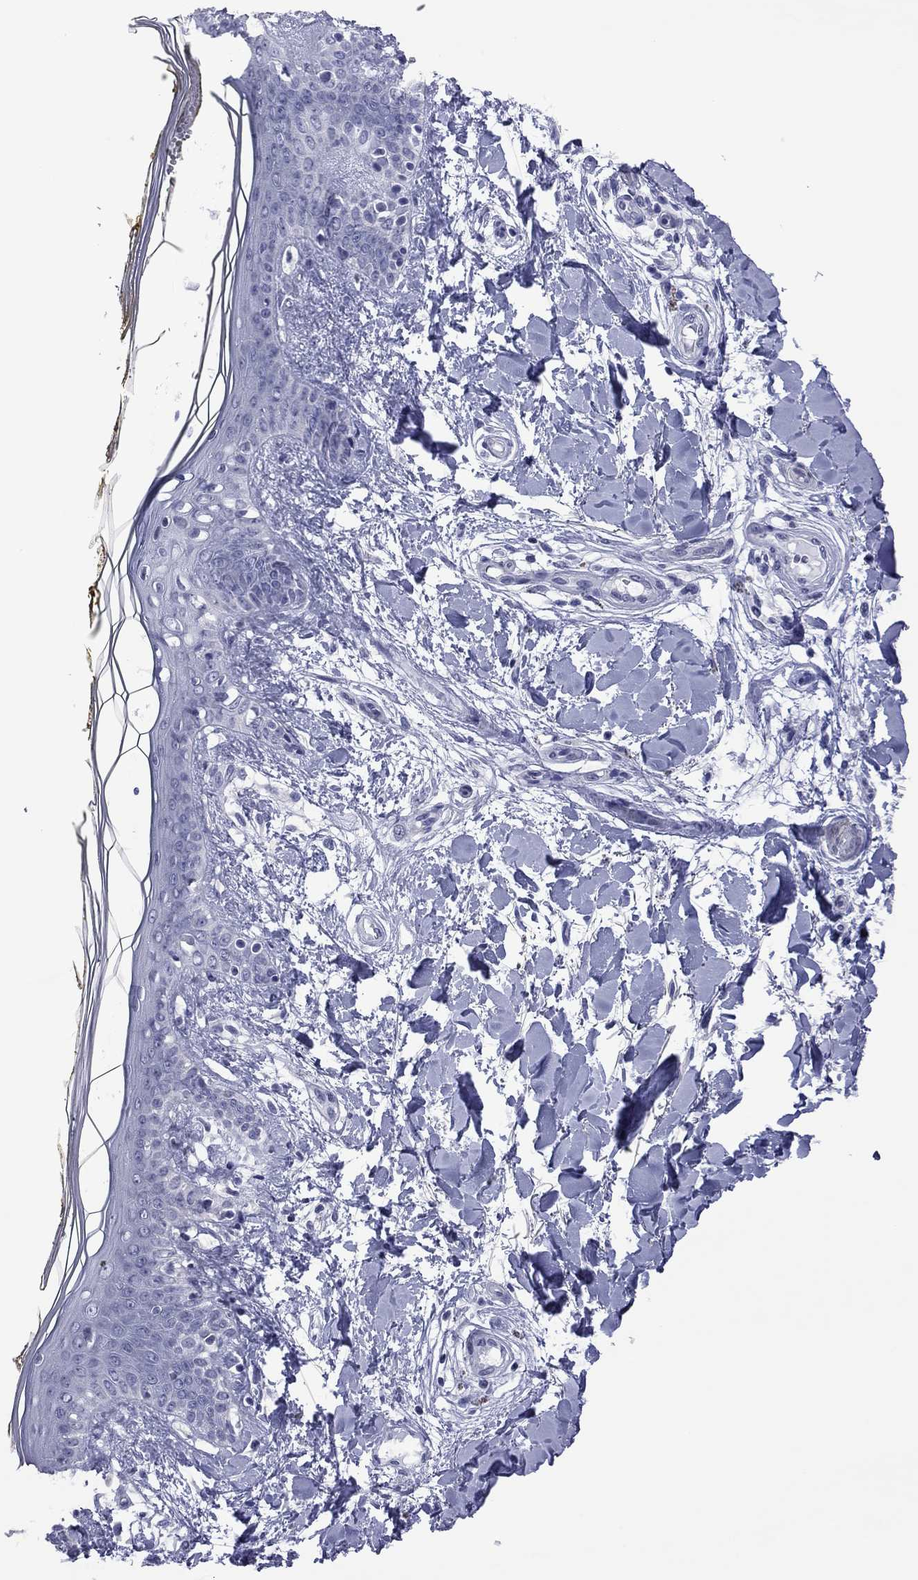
{"staining": {"intensity": "negative", "quantity": "none", "location": "none"}, "tissue": "skin", "cell_type": "Fibroblasts", "image_type": "normal", "snomed": [{"axis": "morphology", "description": "Normal tissue, NOS"}, {"axis": "topography", "description": "Skin"}], "caption": "Fibroblasts show no significant positivity in normal skin.", "gene": "POU5F2", "patient": {"sex": "female", "age": 34}}